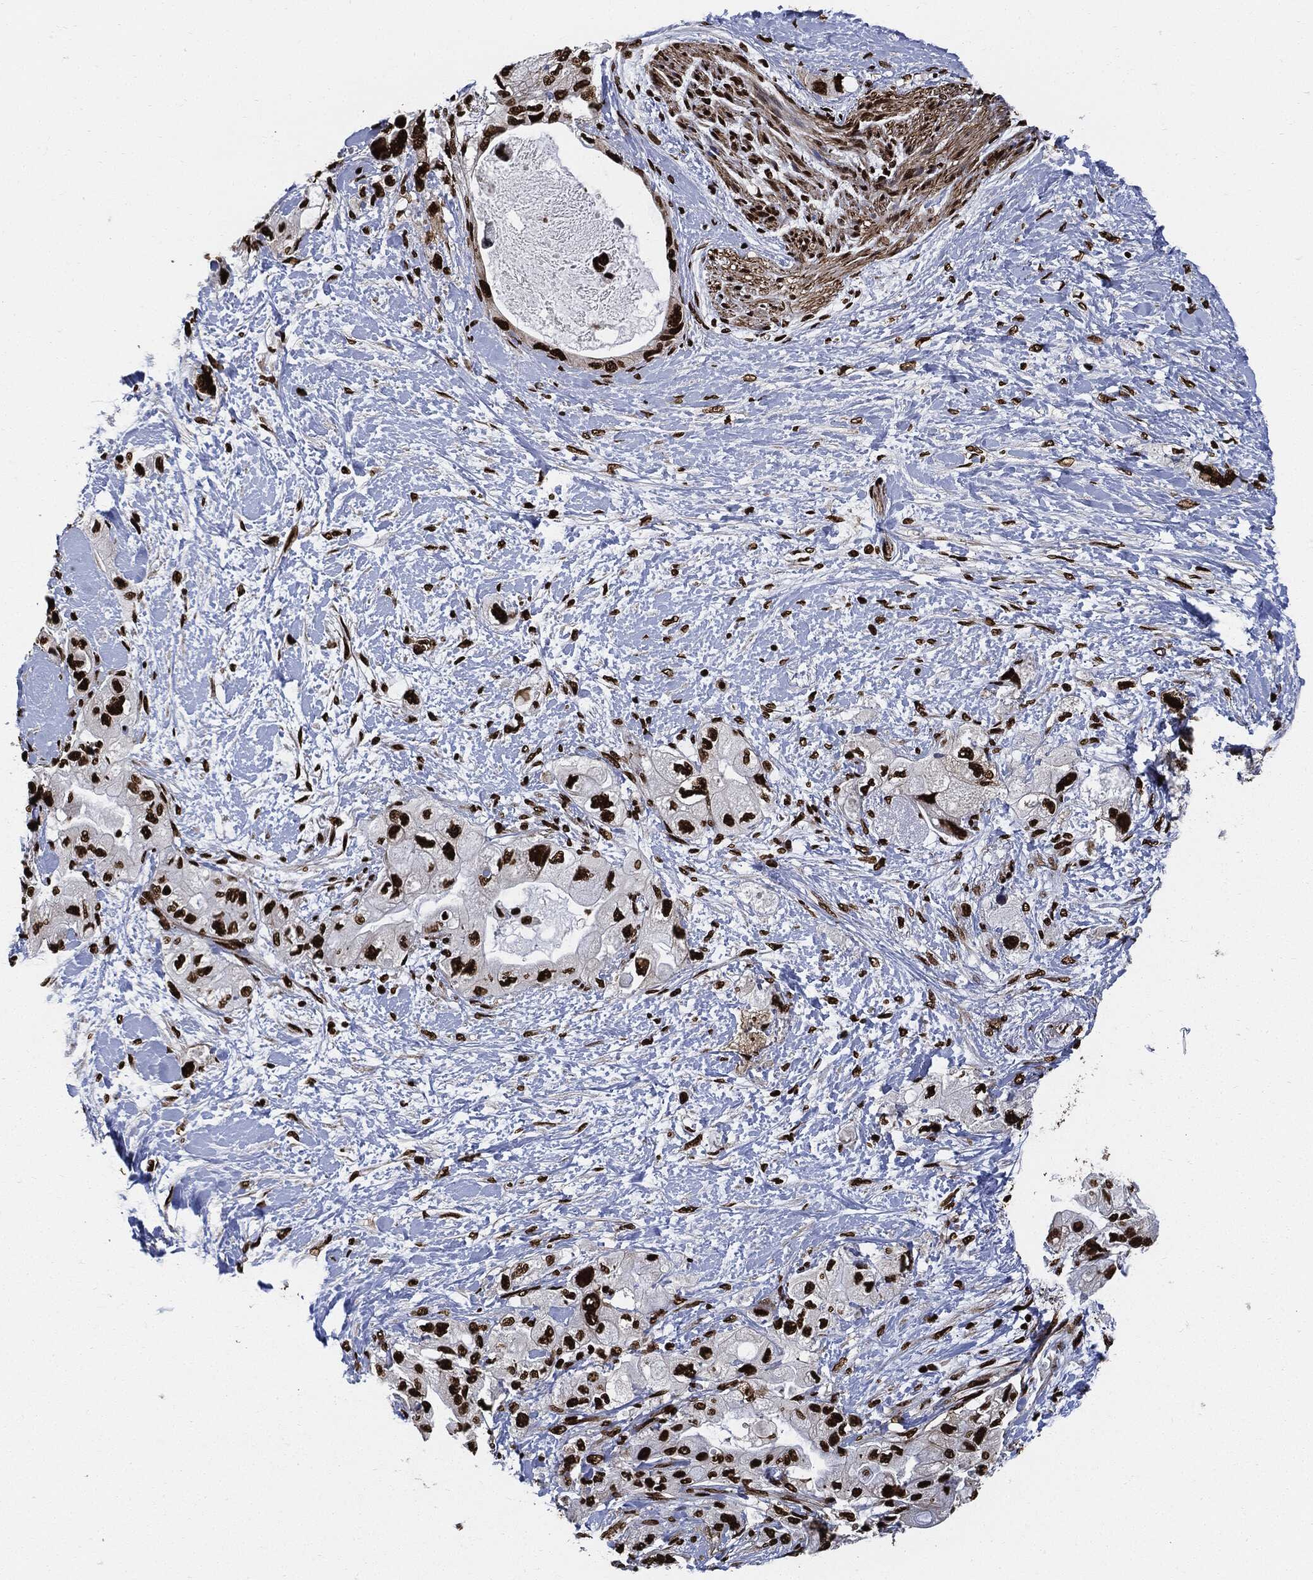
{"staining": {"intensity": "strong", "quantity": ">75%", "location": "nuclear"}, "tissue": "pancreatic cancer", "cell_type": "Tumor cells", "image_type": "cancer", "snomed": [{"axis": "morphology", "description": "Adenocarcinoma, NOS"}, {"axis": "topography", "description": "Pancreas"}], "caption": "The image demonstrates immunohistochemical staining of pancreatic cancer (adenocarcinoma). There is strong nuclear positivity is seen in approximately >75% of tumor cells.", "gene": "RECQL", "patient": {"sex": "female", "age": 56}}